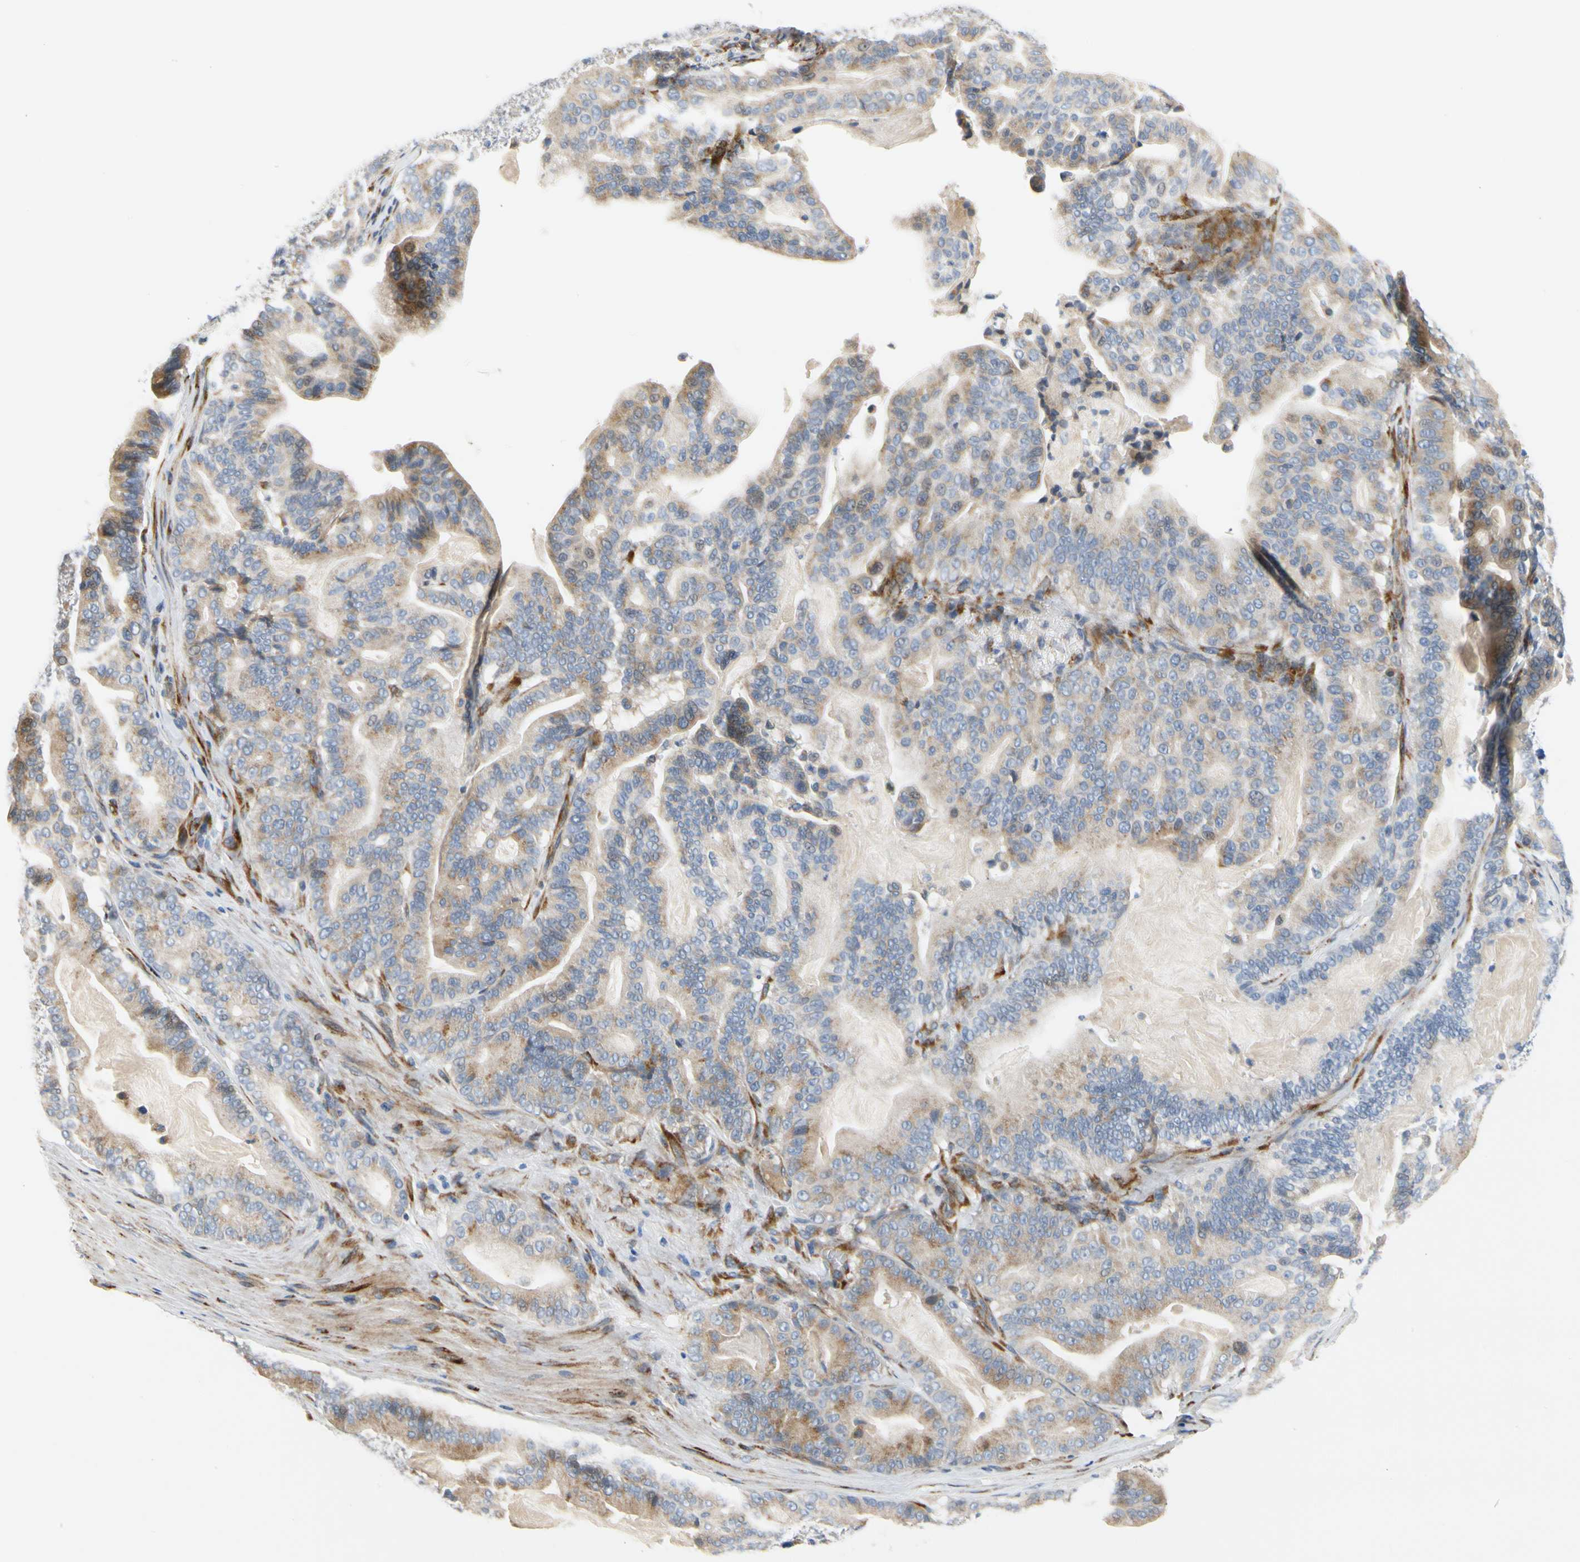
{"staining": {"intensity": "weak", "quantity": "25%-75%", "location": "cytoplasmic/membranous"}, "tissue": "pancreatic cancer", "cell_type": "Tumor cells", "image_type": "cancer", "snomed": [{"axis": "morphology", "description": "Adenocarcinoma, NOS"}, {"axis": "topography", "description": "Pancreas"}], "caption": "Pancreatic adenocarcinoma tissue demonstrates weak cytoplasmic/membranous expression in approximately 25%-75% of tumor cells", "gene": "ZNF236", "patient": {"sex": "male", "age": 63}}